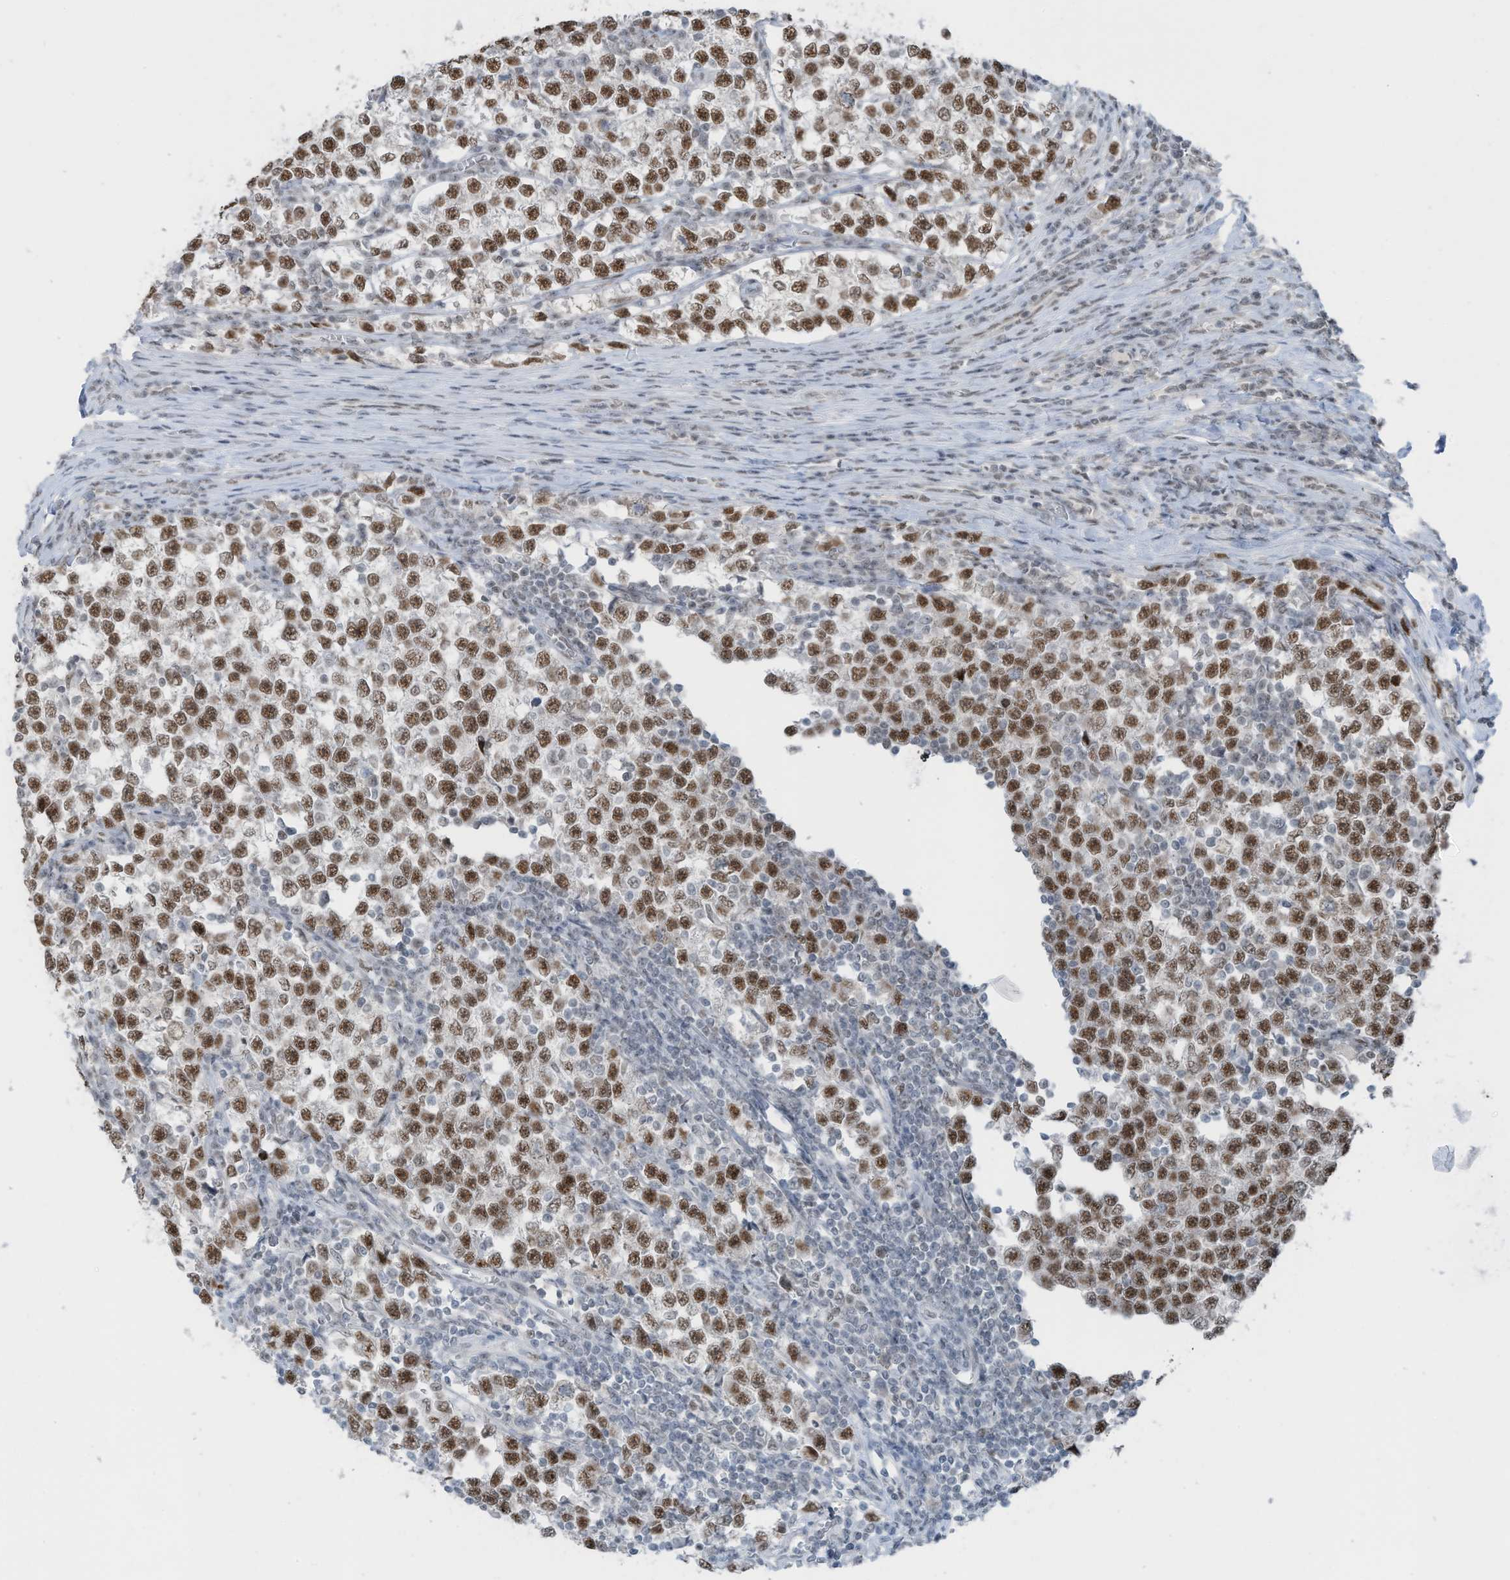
{"staining": {"intensity": "strong", "quantity": ">75%", "location": "nuclear"}, "tissue": "testis cancer", "cell_type": "Tumor cells", "image_type": "cancer", "snomed": [{"axis": "morphology", "description": "Normal tissue, NOS"}, {"axis": "morphology", "description": "Seminoma, NOS"}, {"axis": "topography", "description": "Testis"}], "caption": "Protein expression analysis of human testis seminoma reveals strong nuclear expression in approximately >75% of tumor cells.", "gene": "WRNIP1", "patient": {"sex": "male", "age": 43}}